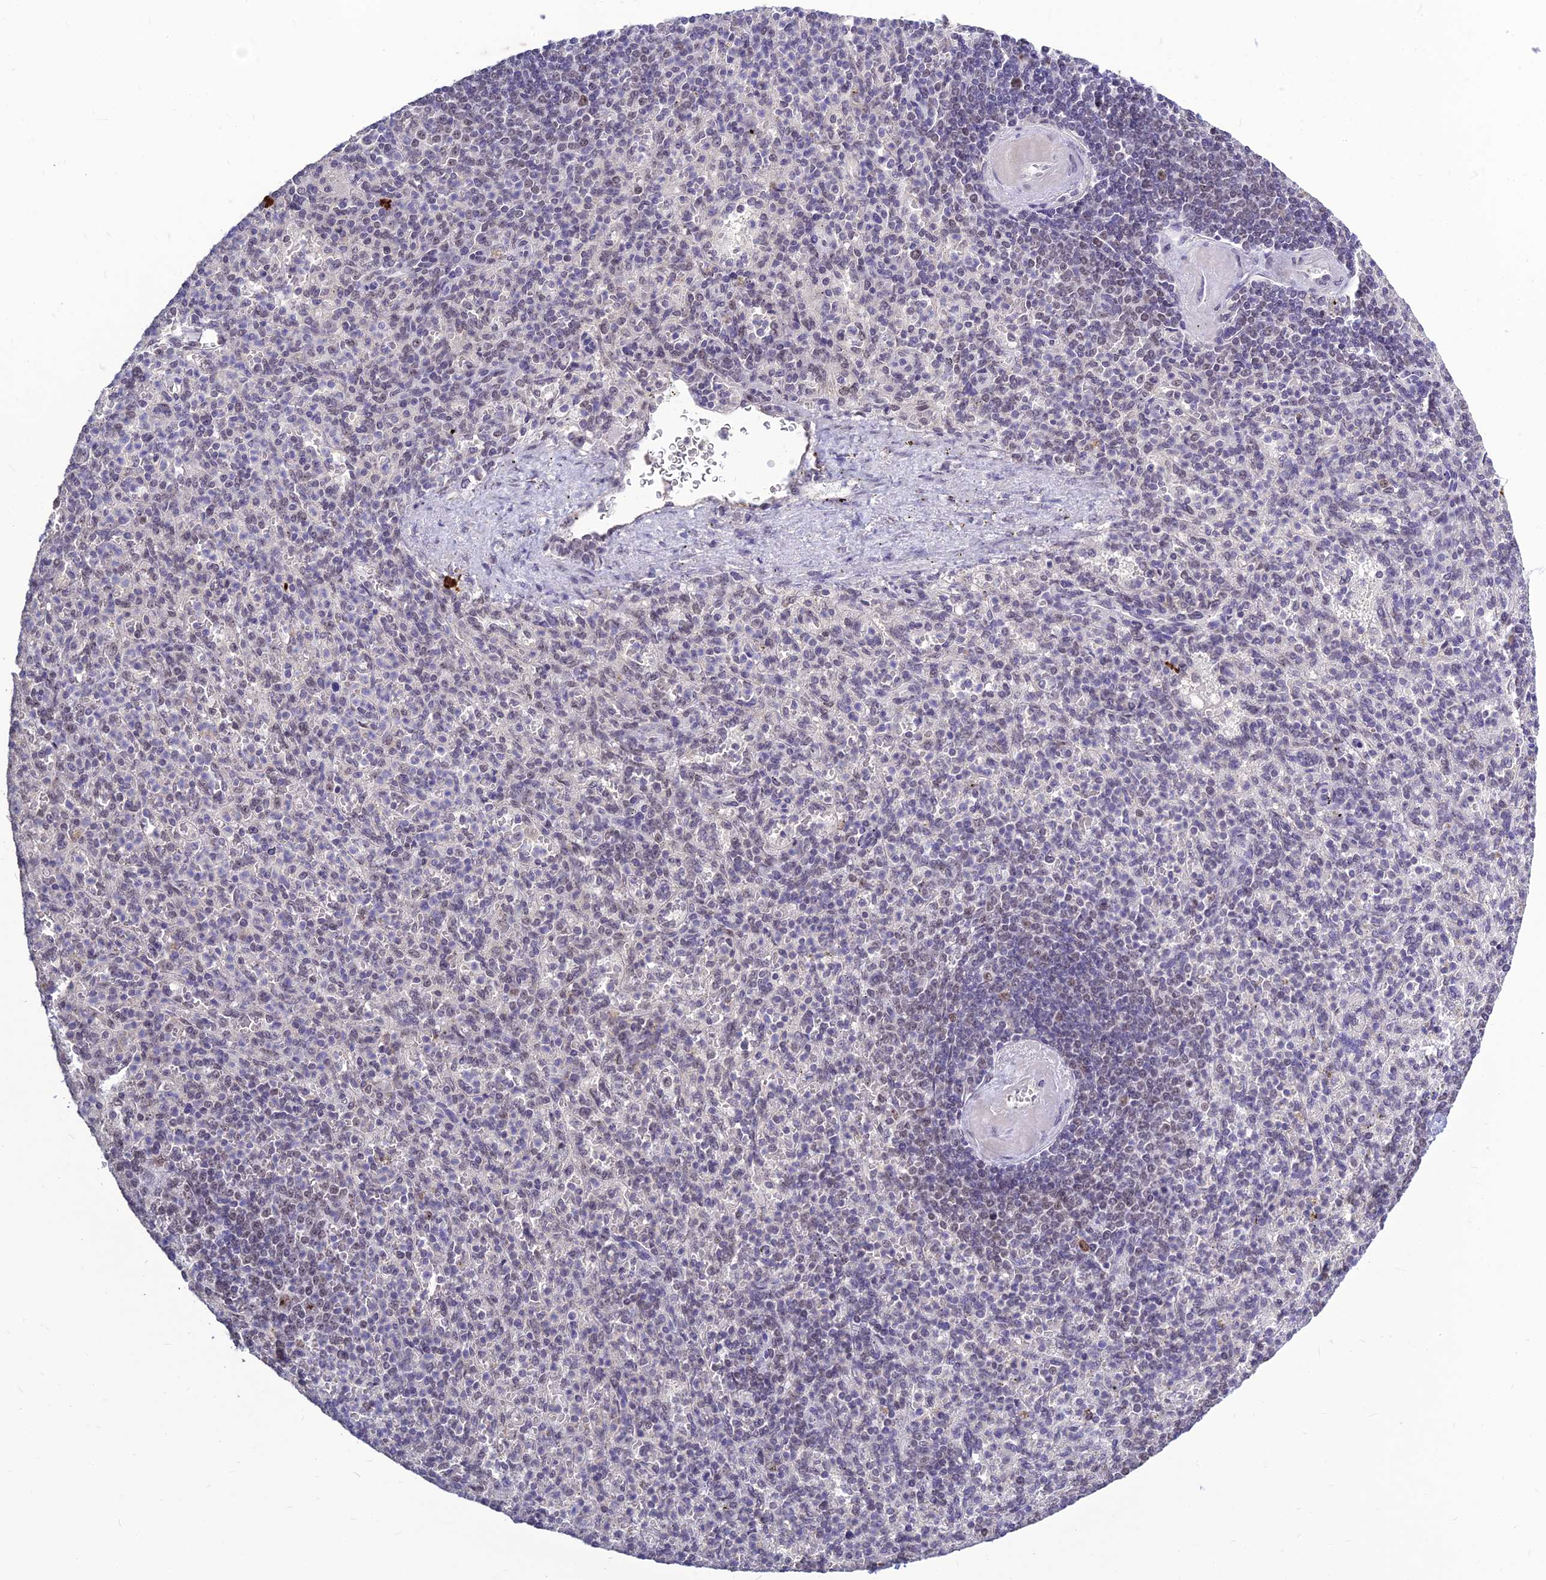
{"staining": {"intensity": "negative", "quantity": "none", "location": "none"}, "tissue": "spleen", "cell_type": "Cells in red pulp", "image_type": "normal", "snomed": [{"axis": "morphology", "description": "Normal tissue, NOS"}, {"axis": "topography", "description": "Spleen"}], "caption": "Histopathology image shows no significant protein positivity in cells in red pulp of unremarkable spleen.", "gene": "POLR1G", "patient": {"sex": "female", "age": 74}}